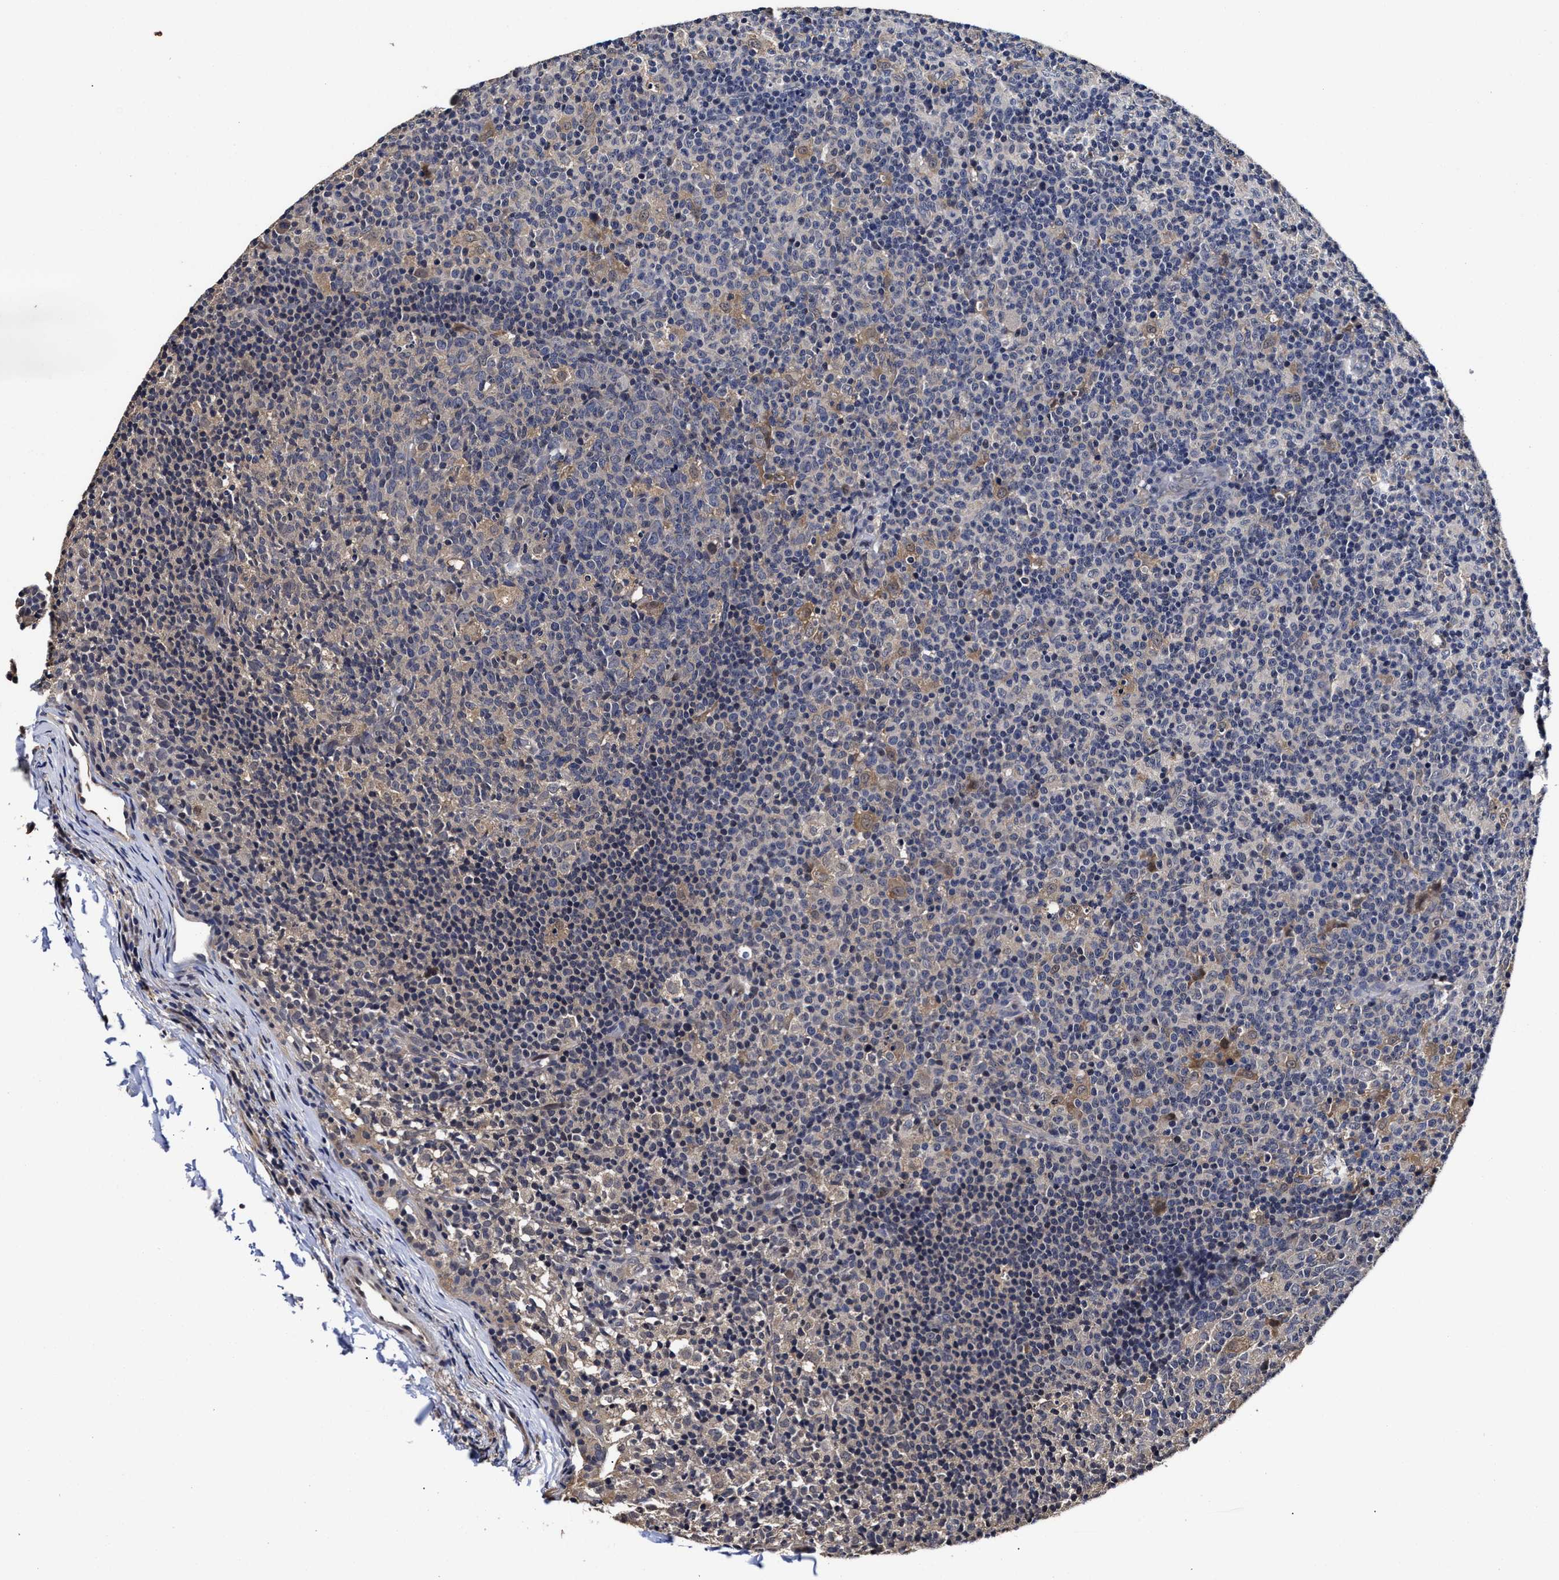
{"staining": {"intensity": "weak", "quantity": "<25%", "location": "cytoplasmic/membranous"}, "tissue": "lymph node", "cell_type": "Germinal center cells", "image_type": "normal", "snomed": [{"axis": "morphology", "description": "Normal tissue, NOS"}, {"axis": "morphology", "description": "Inflammation, NOS"}, {"axis": "topography", "description": "Lymph node"}], "caption": "Protein analysis of unremarkable lymph node demonstrates no significant expression in germinal center cells.", "gene": "SOCS5", "patient": {"sex": "male", "age": 55}}